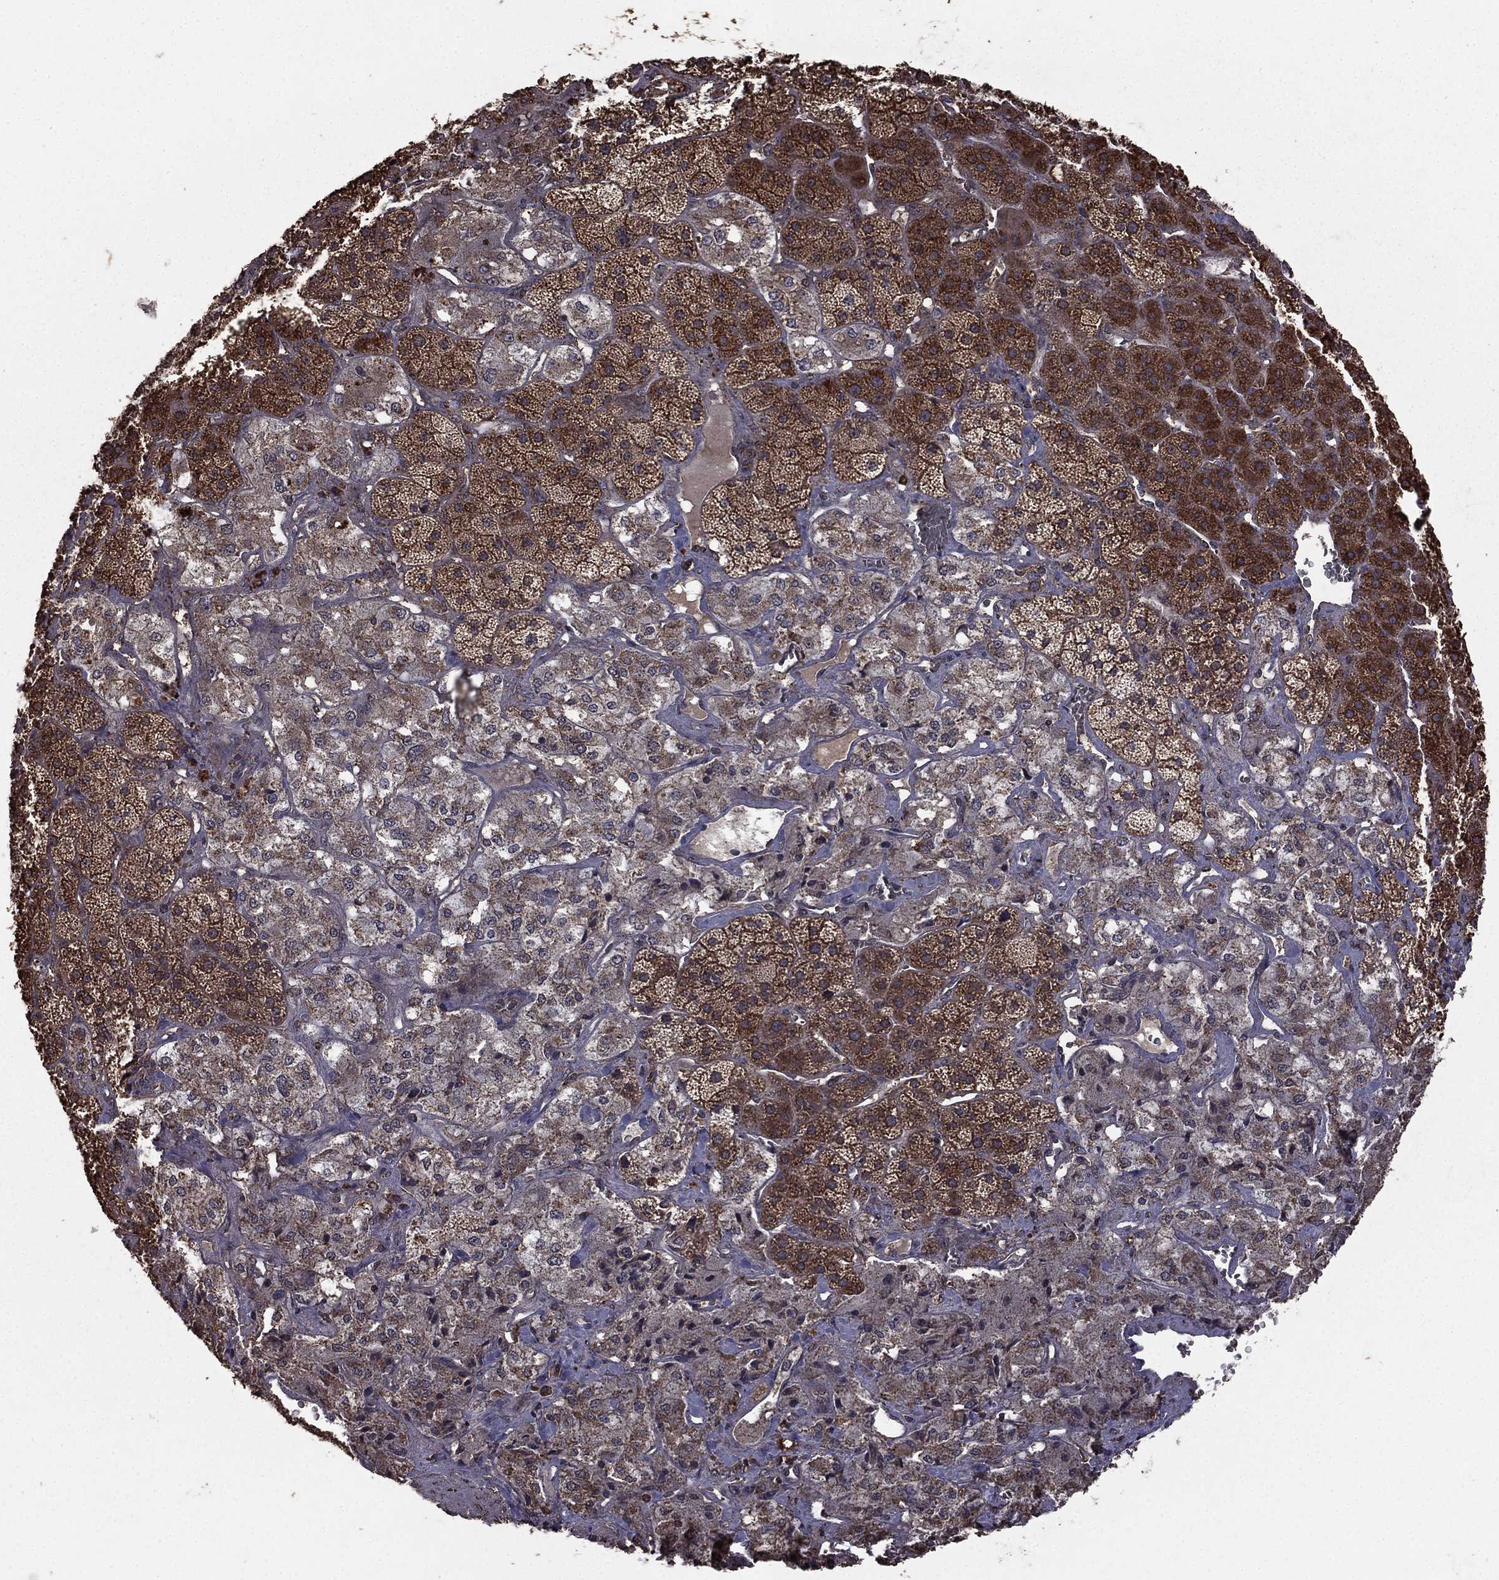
{"staining": {"intensity": "strong", "quantity": "25%-75%", "location": "cytoplasmic/membranous"}, "tissue": "adrenal gland", "cell_type": "Glandular cells", "image_type": "normal", "snomed": [{"axis": "morphology", "description": "Normal tissue, NOS"}, {"axis": "topography", "description": "Adrenal gland"}], "caption": "Adrenal gland was stained to show a protein in brown. There is high levels of strong cytoplasmic/membranous expression in about 25%-75% of glandular cells. The protein of interest is stained brown, and the nuclei are stained in blue (DAB IHC with brightfield microscopy, high magnification).", "gene": "BIRC6", "patient": {"sex": "male", "age": 57}}